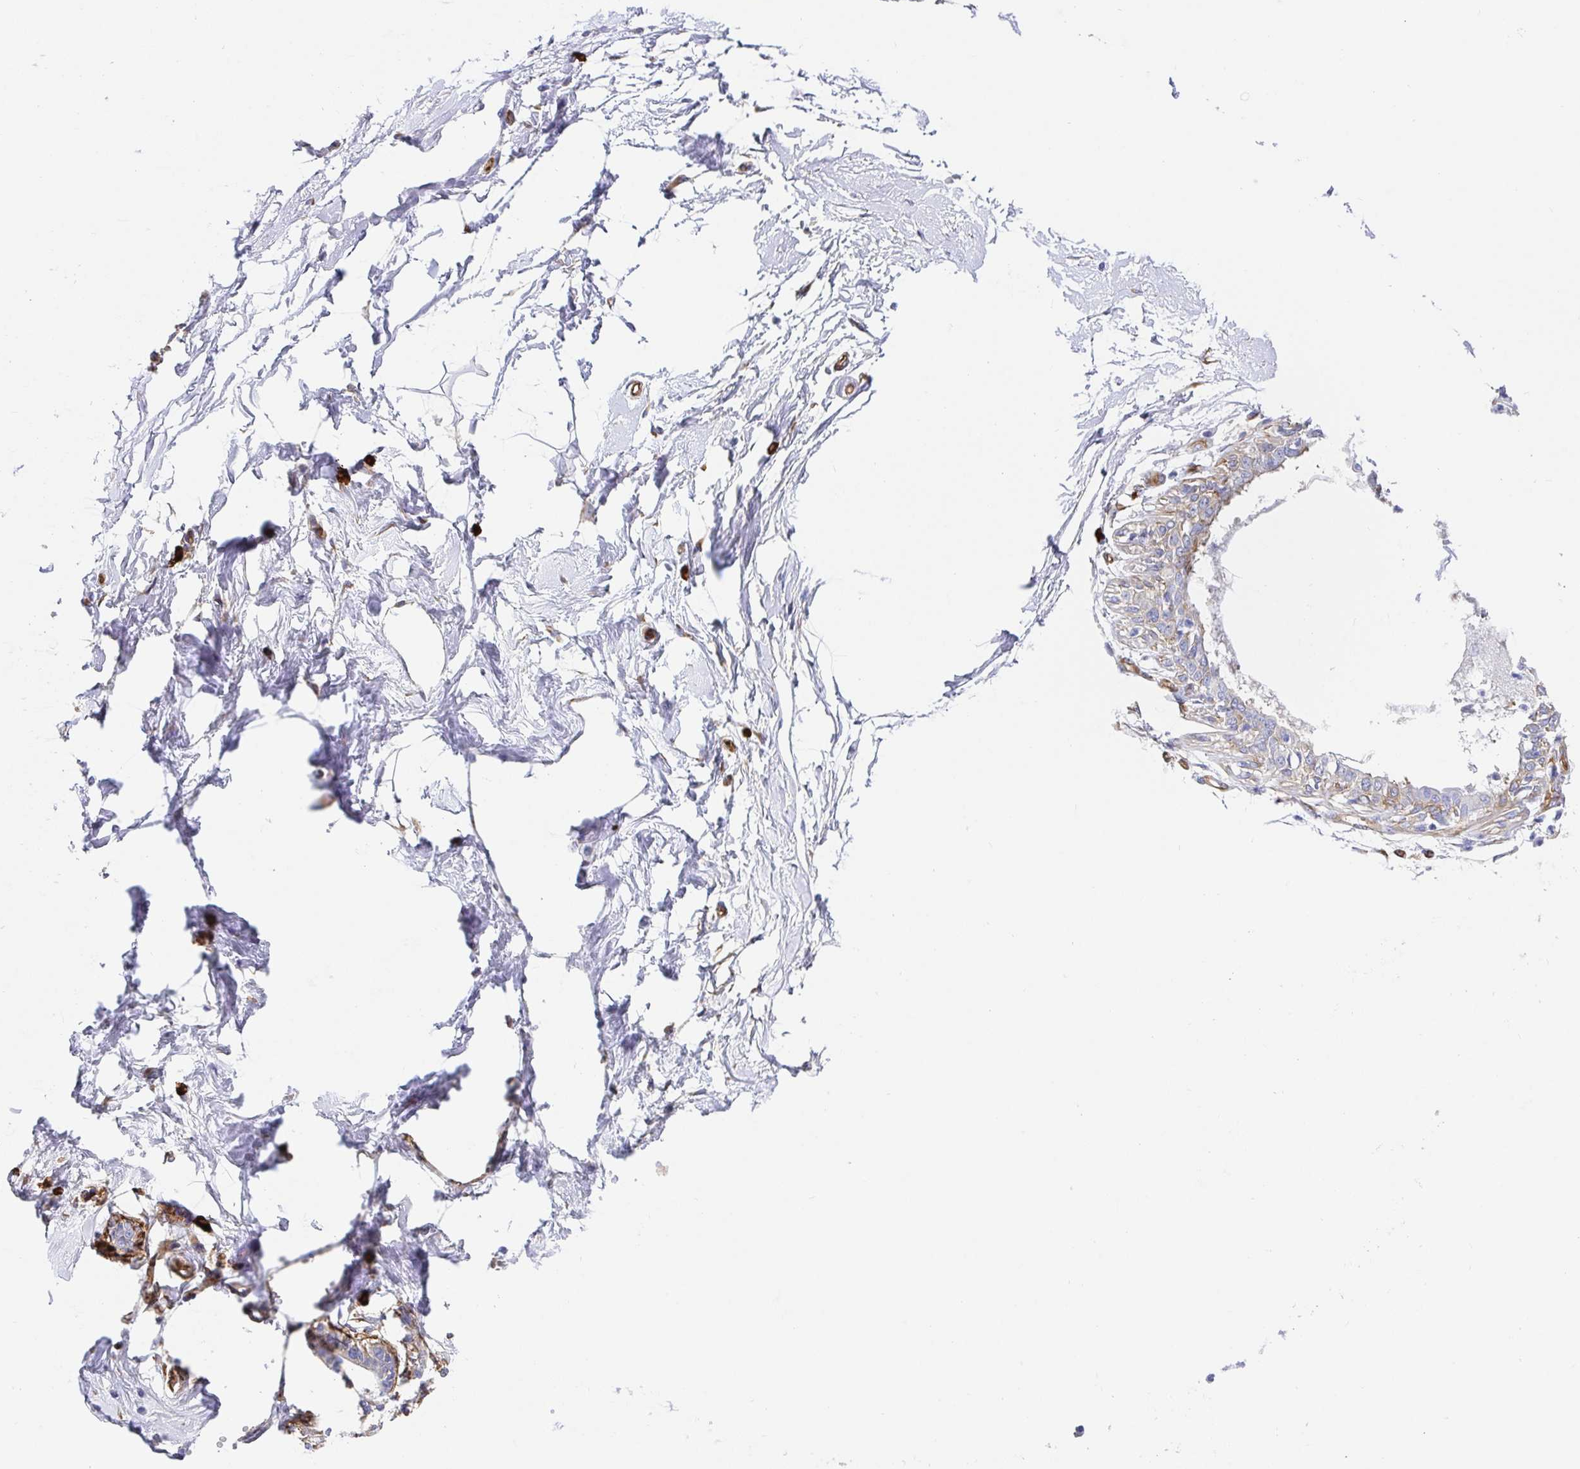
{"staining": {"intensity": "negative", "quantity": "none", "location": "none"}, "tissue": "breast", "cell_type": "Adipocytes", "image_type": "normal", "snomed": [{"axis": "morphology", "description": "Normal tissue, NOS"}, {"axis": "topography", "description": "Breast"}], "caption": "This histopathology image is of normal breast stained with immunohistochemistry (IHC) to label a protein in brown with the nuclei are counter-stained blue. There is no staining in adipocytes.", "gene": "DOCK1", "patient": {"sex": "female", "age": 45}}